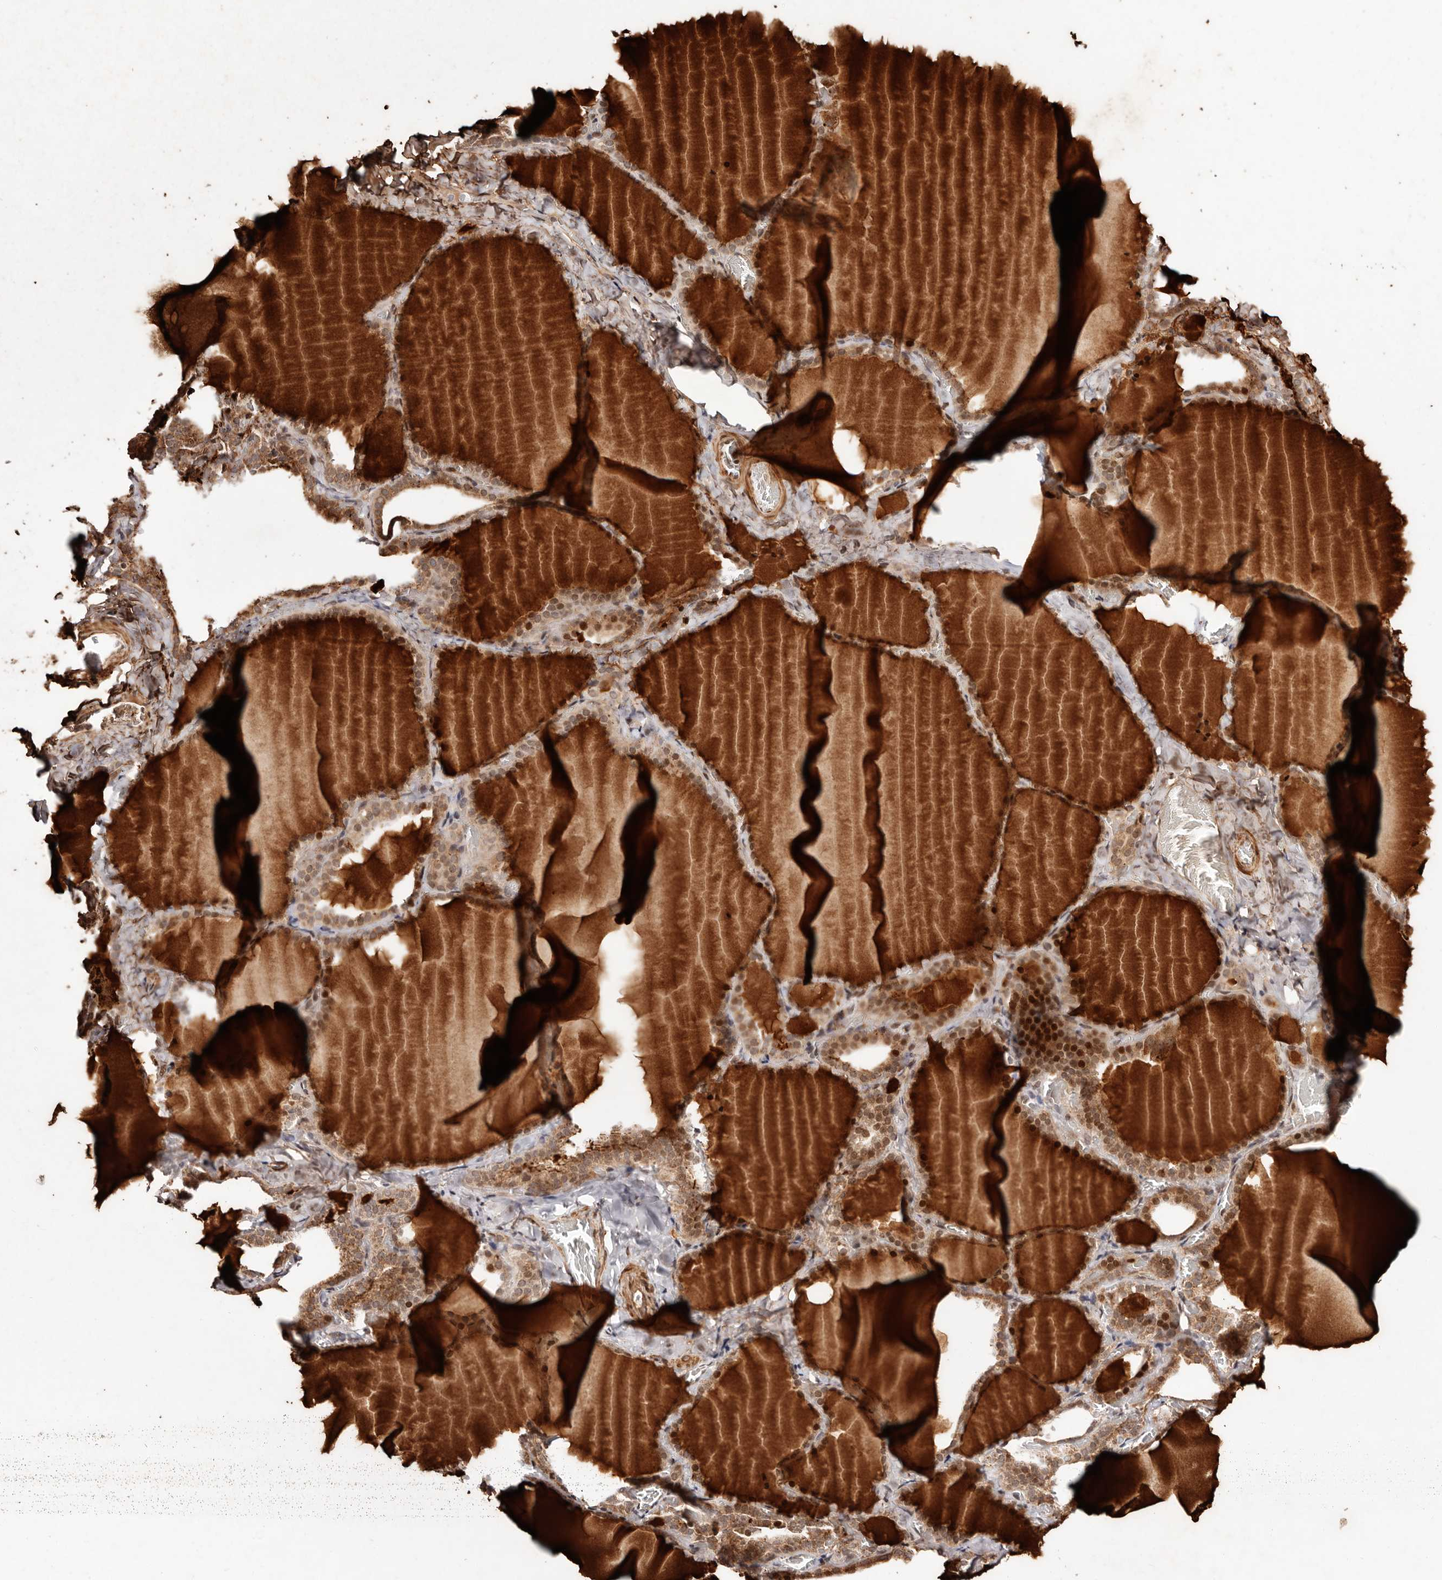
{"staining": {"intensity": "moderate", "quantity": ">75%", "location": "cytoplasmic/membranous,nuclear"}, "tissue": "thyroid gland", "cell_type": "Glandular cells", "image_type": "normal", "snomed": [{"axis": "morphology", "description": "Normal tissue, NOS"}, {"axis": "topography", "description": "Thyroid gland"}], "caption": "Brown immunohistochemical staining in benign thyroid gland reveals moderate cytoplasmic/membranous,nuclear expression in approximately >75% of glandular cells.", "gene": "HIVEP3", "patient": {"sex": "female", "age": 22}}